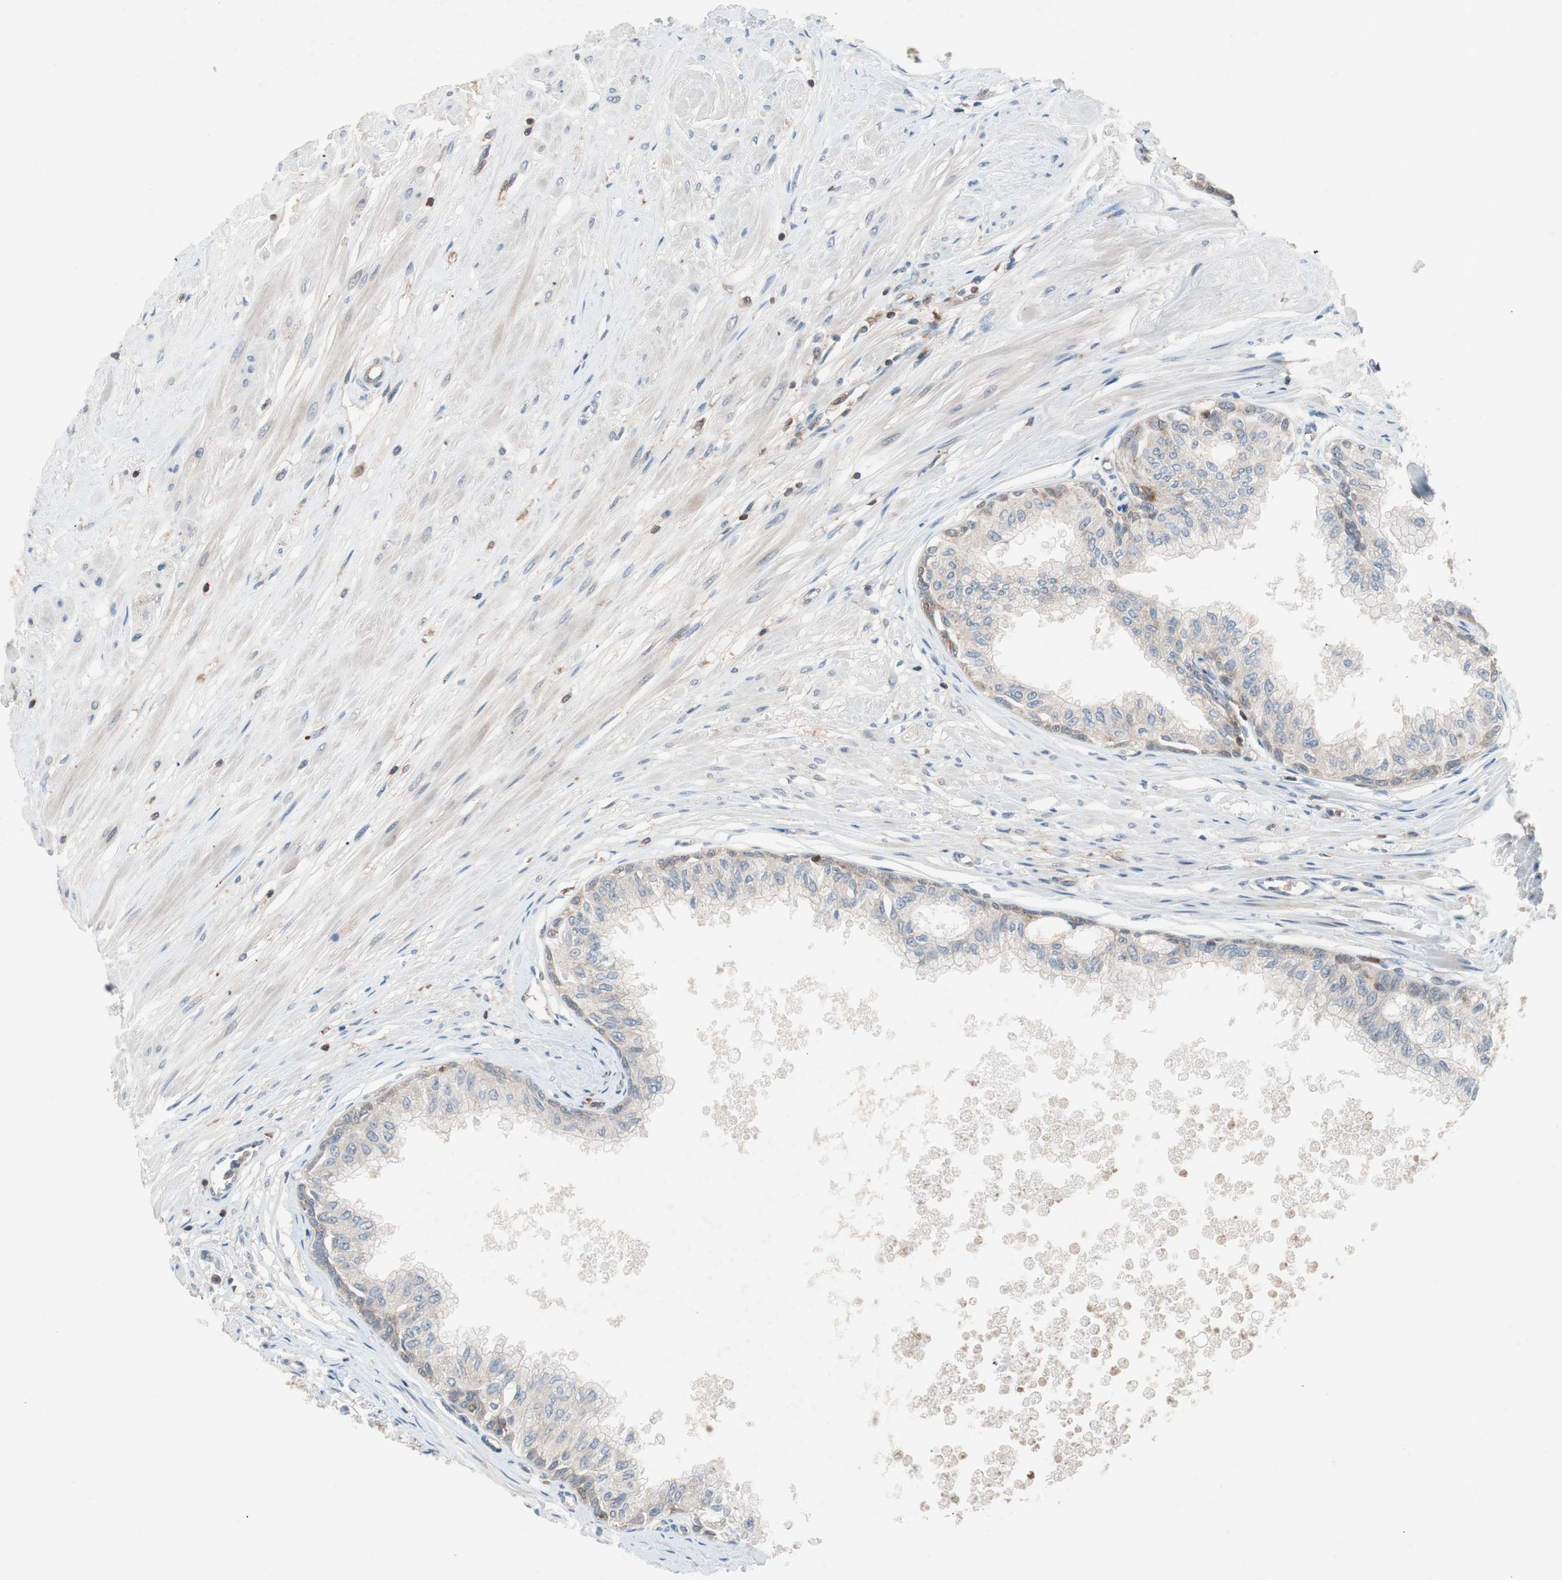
{"staining": {"intensity": "moderate", "quantity": ">75%", "location": "cytoplasmic/membranous"}, "tissue": "prostate", "cell_type": "Glandular cells", "image_type": "normal", "snomed": [{"axis": "morphology", "description": "Normal tissue, NOS"}, {"axis": "topography", "description": "Prostate"}, {"axis": "topography", "description": "Seminal veicle"}], "caption": "IHC of normal prostate exhibits medium levels of moderate cytoplasmic/membranous expression in approximately >75% of glandular cells.", "gene": "GALT", "patient": {"sex": "male", "age": 60}}